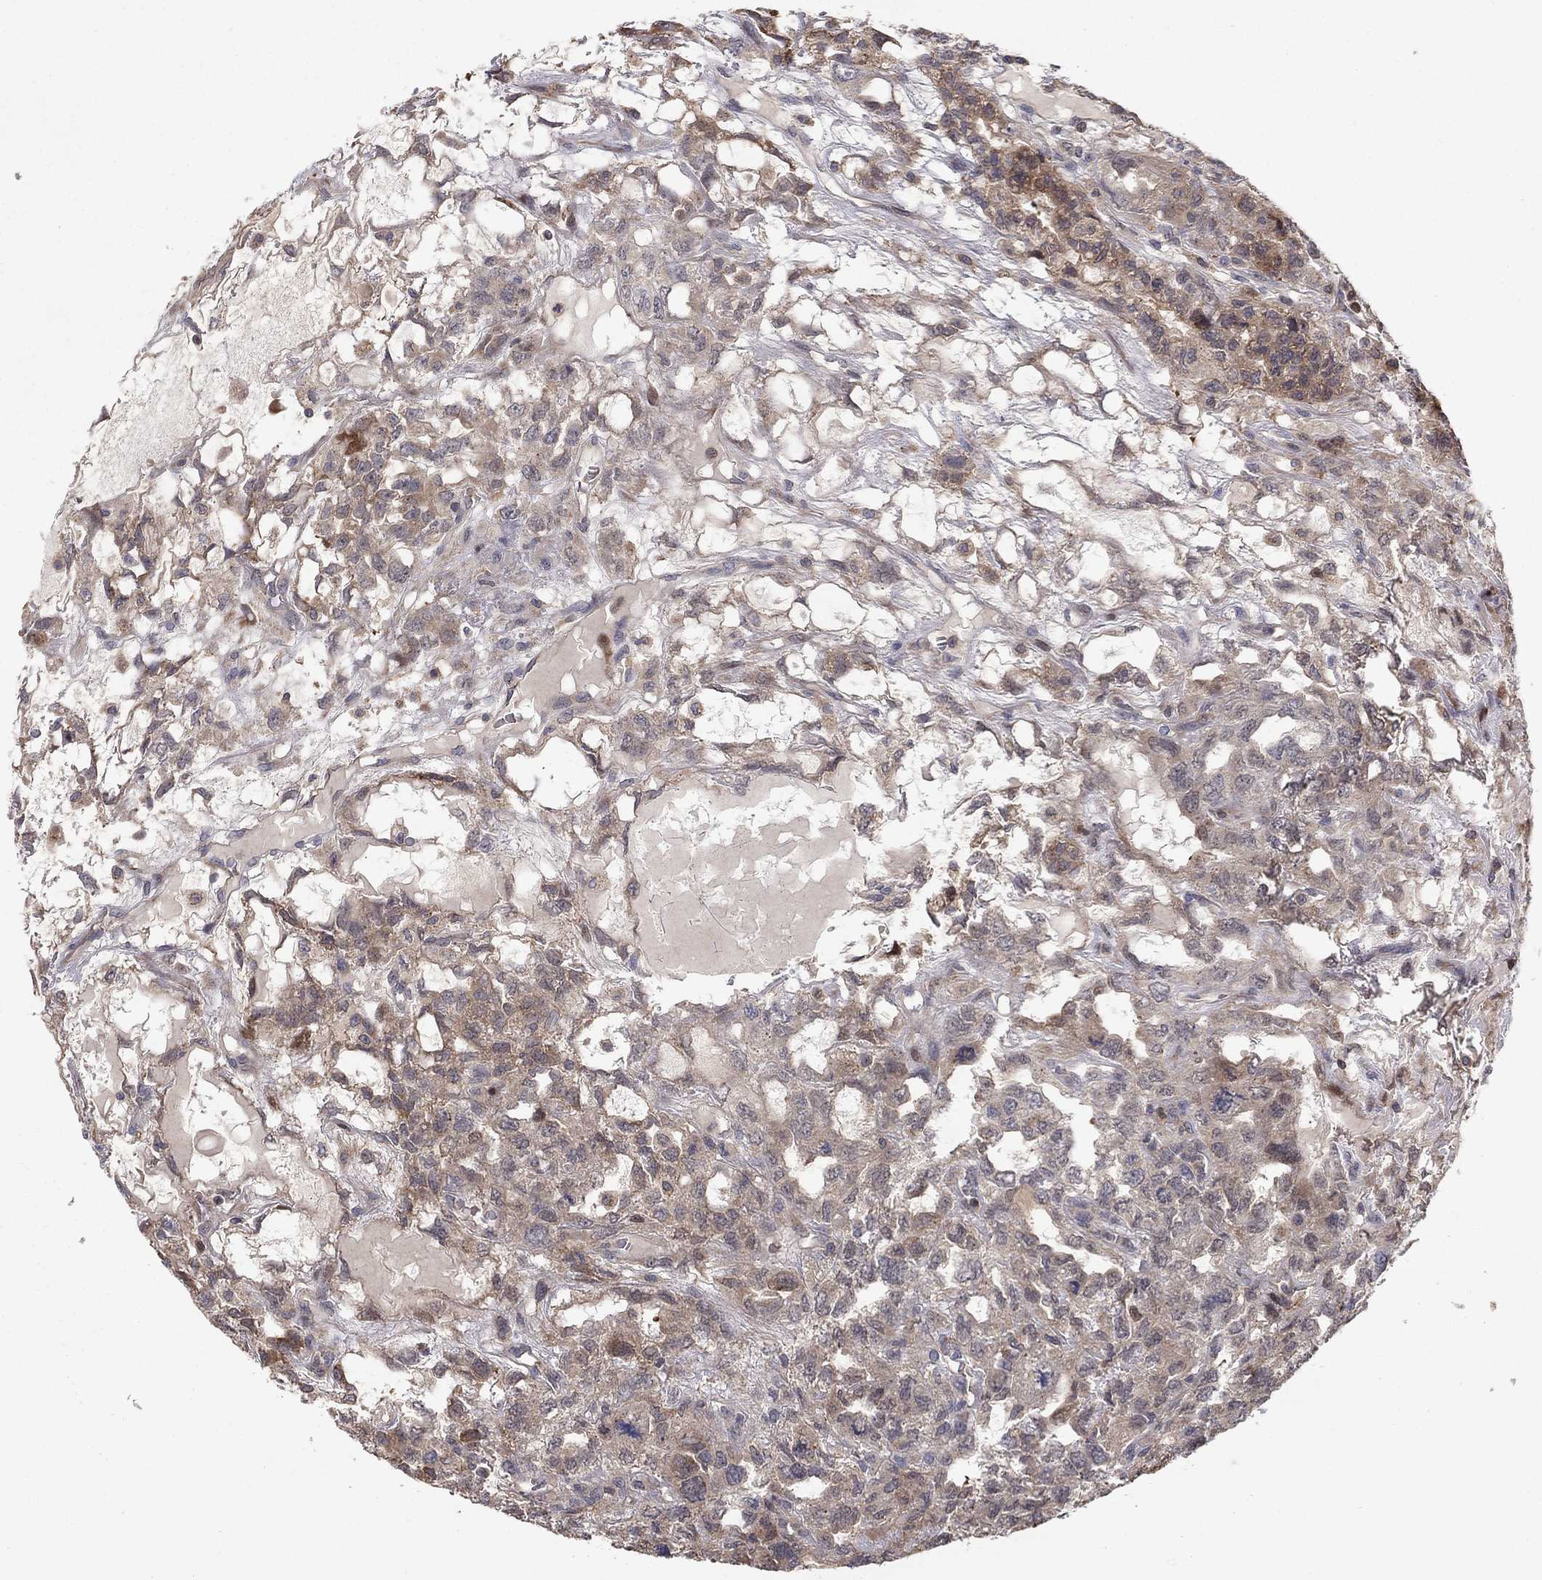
{"staining": {"intensity": "moderate", "quantity": "<25%", "location": "cytoplasmic/membranous"}, "tissue": "testis cancer", "cell_type": "Tumor cells", "image_type": "cancer", "snomed": [{"axis": "morphology", "description": "Seminoma, NOS"}, {"axis": "topography", "description": "Testis"}], "caption": "Human testis seminoma stained with a brown dye demonstrates moderate cytoplasmic/membranous positive expression in about <25% of tumor cells.", "gene": "LPCAT4", "patient": {"sex": "male", "age": 52}}